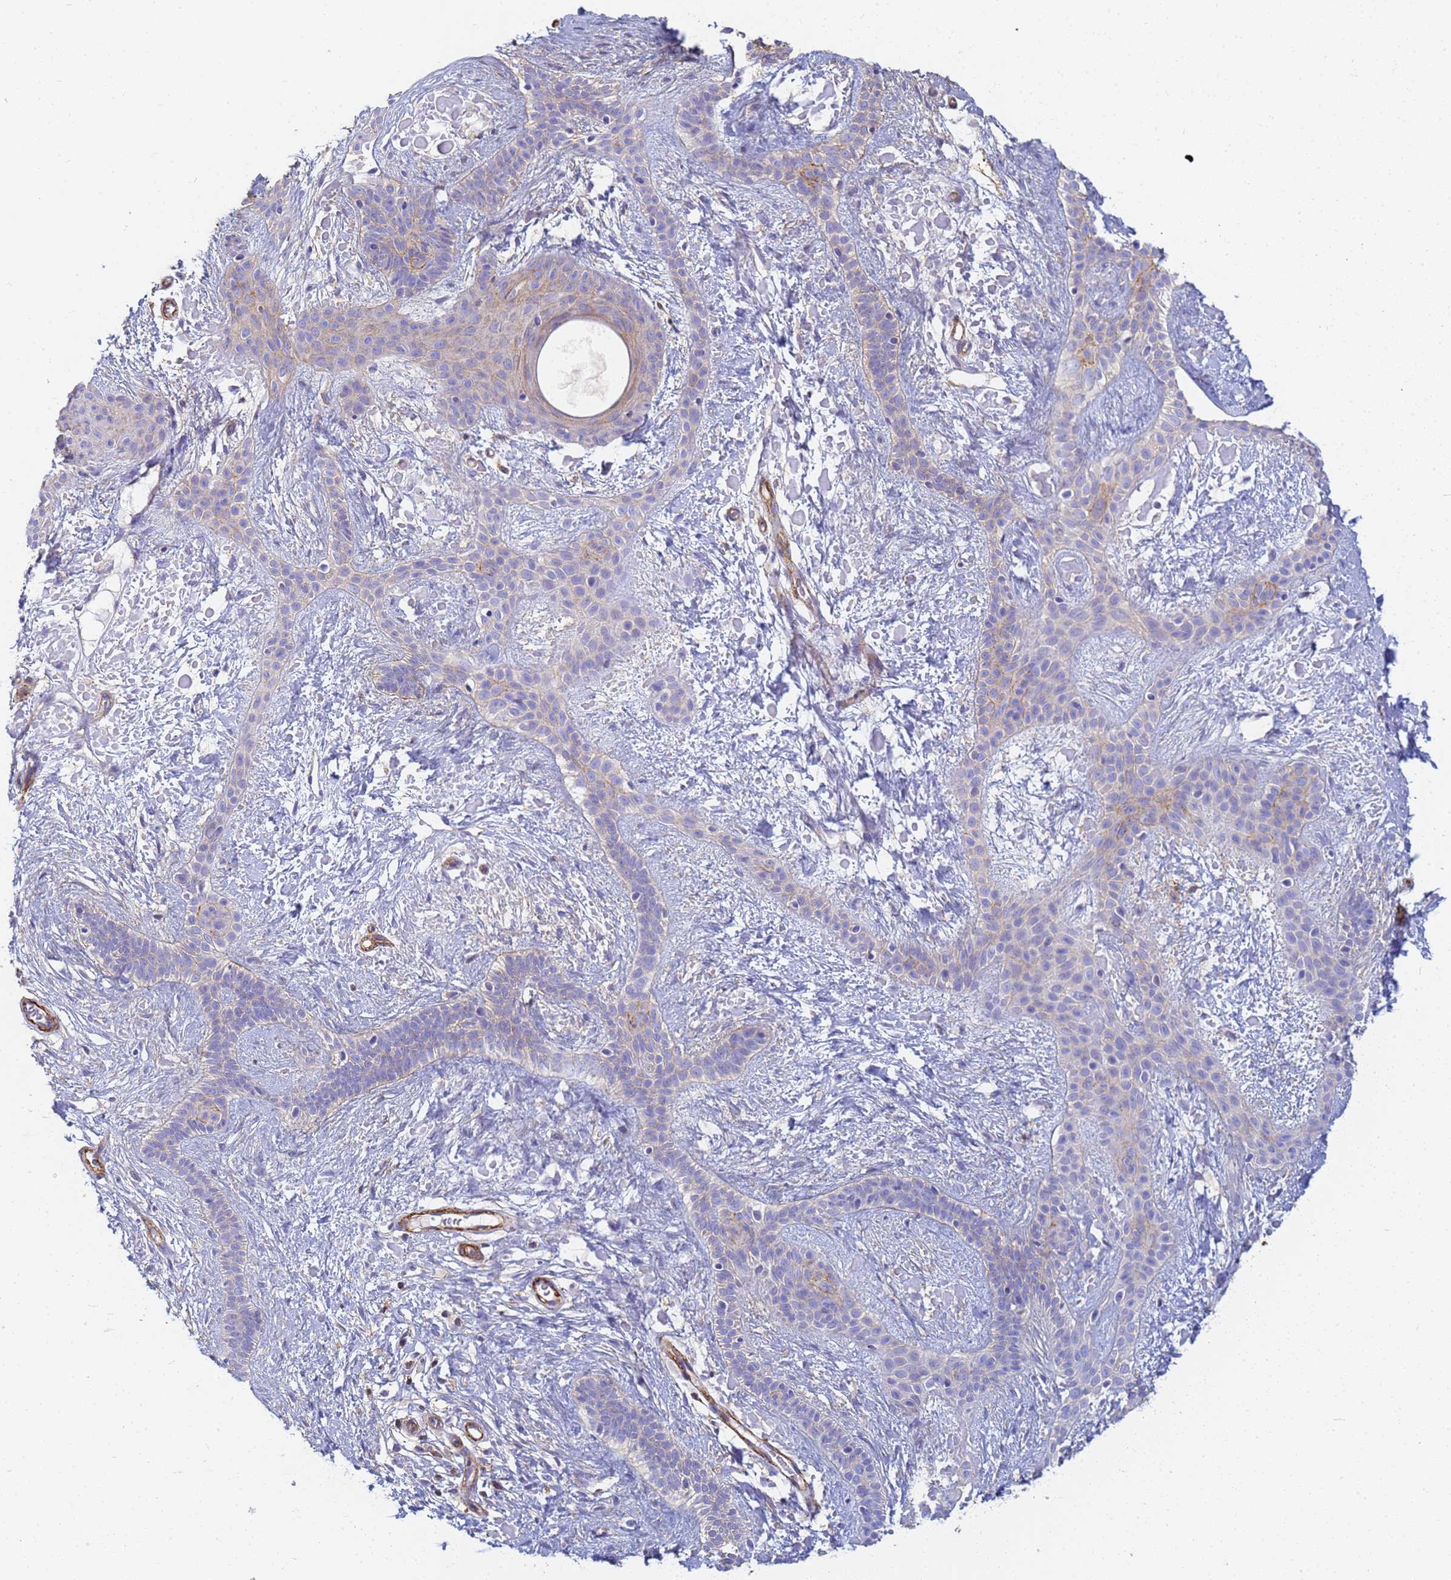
{"staining": {"intensity": "moderate", "quantity": "<25%", "location": "cytoplasmic/membranous"}, "tissue": "skin cancer", "cell_type": "Tumor cells", "image_type": "cancer", "snomed": [{"axis": "morphology", "description": "Basal cell carcinoma"}, {"axis": "topography", "description": "Skin"}], "caption": "Skin cancer (basal cell carcinoma) stained for a protein exhibits moderate cytoplasmic/membranous positivity in tumor cells.", "gene": "TPM1", "patient": {"sex": "male", "age": 78}}